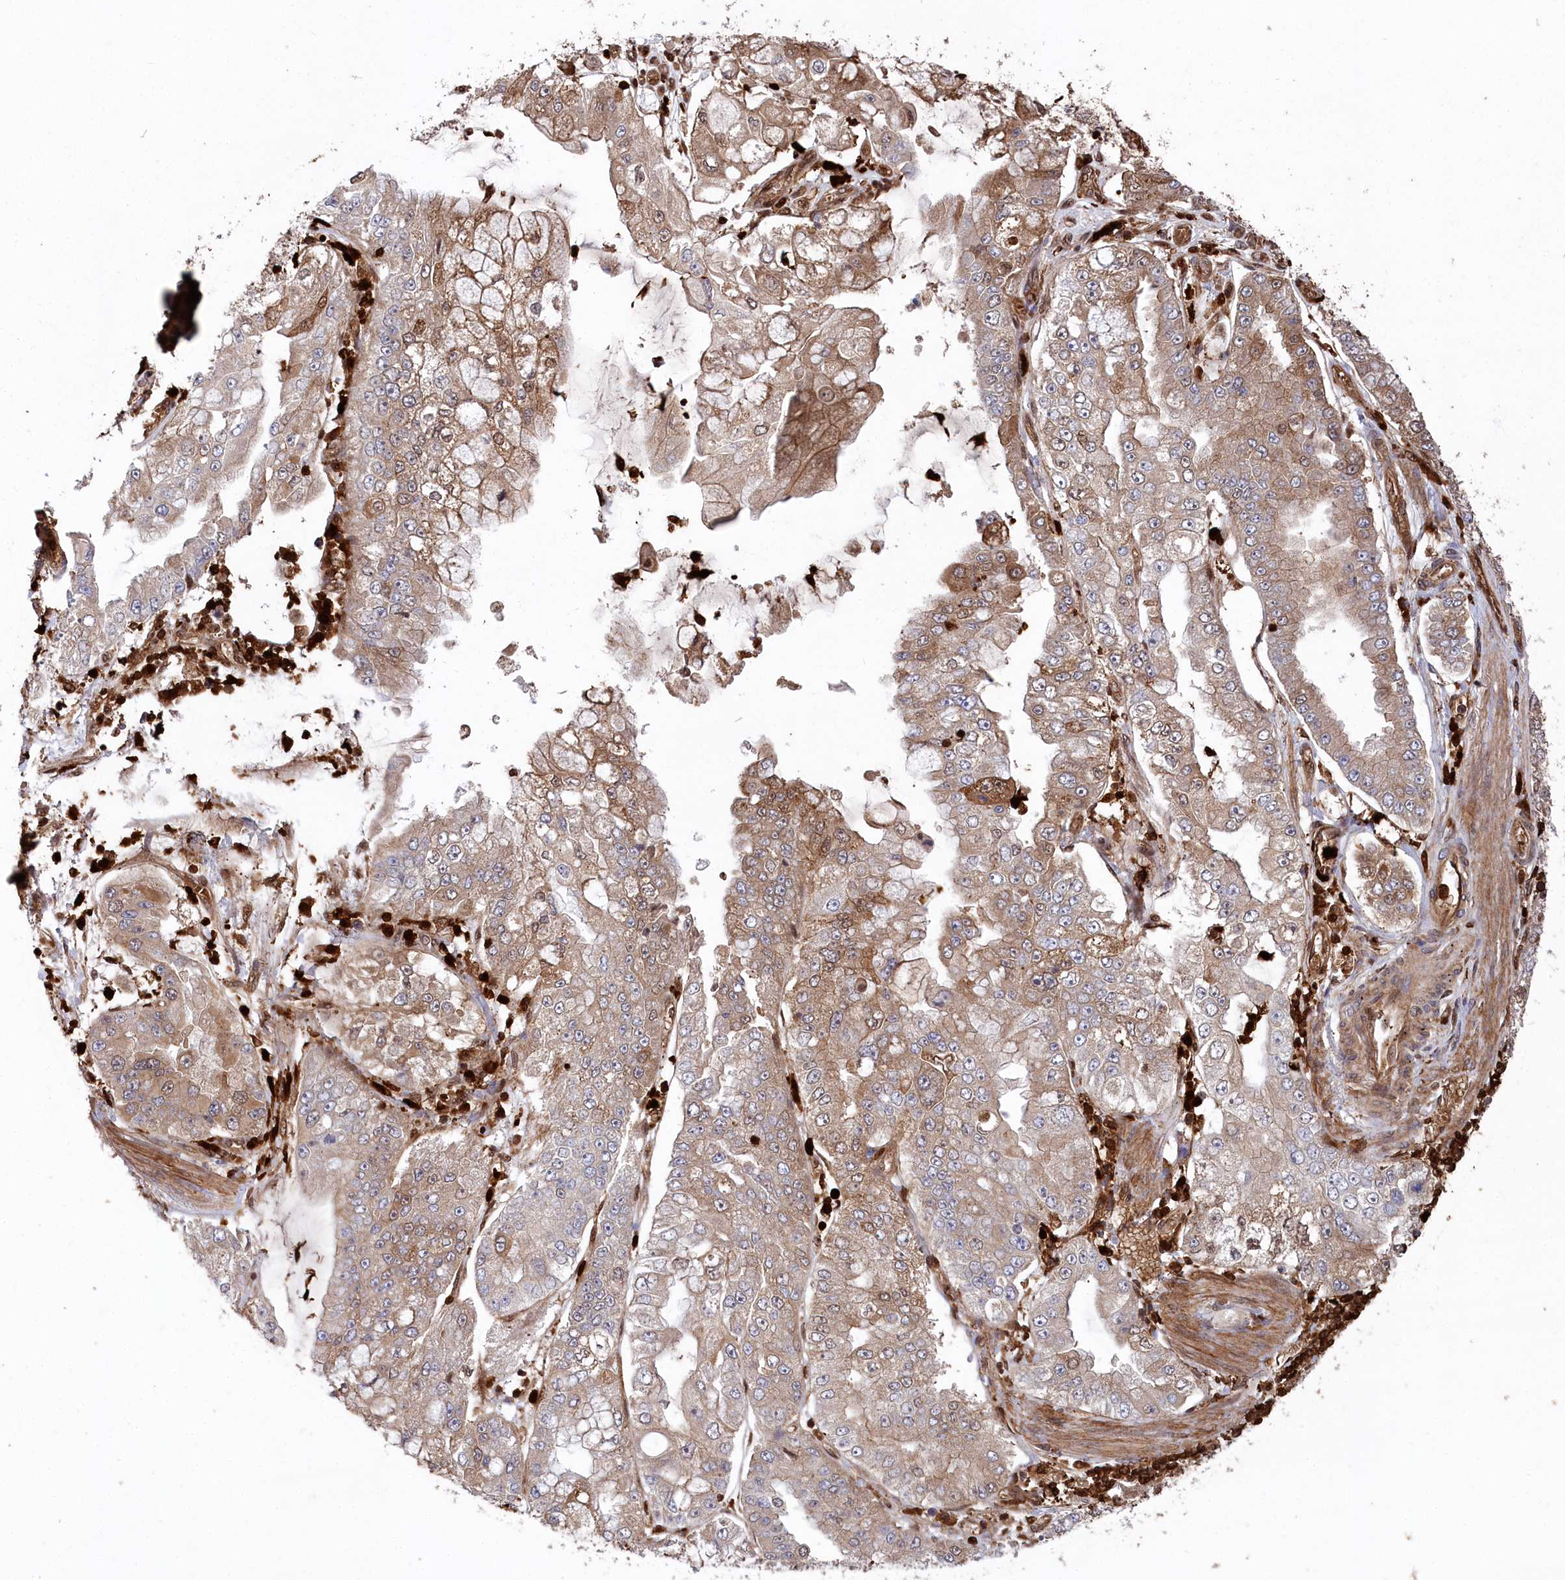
{"staining": {"intensity": "moderate", "quantity": ">75%", "location": "cytoplasmic/membranous"}, "tissue": "stomach cancer", "cell_type": "Tumor cells", "image_type": "cancer", "snomed": [{"axis": "morphology", "description": "Adenocarcinoma, NOS"}, {"axis": "topography", "description": "Stomach"}], "caption": "Immunohistochemical staining of human stomach adenocarcinoma exhibits moderate cytoplasmic/membranous protein positivity in about >75% of tumor cells.", "gene": "LSG1", "patient": {"sex": "male", "age": 76}}